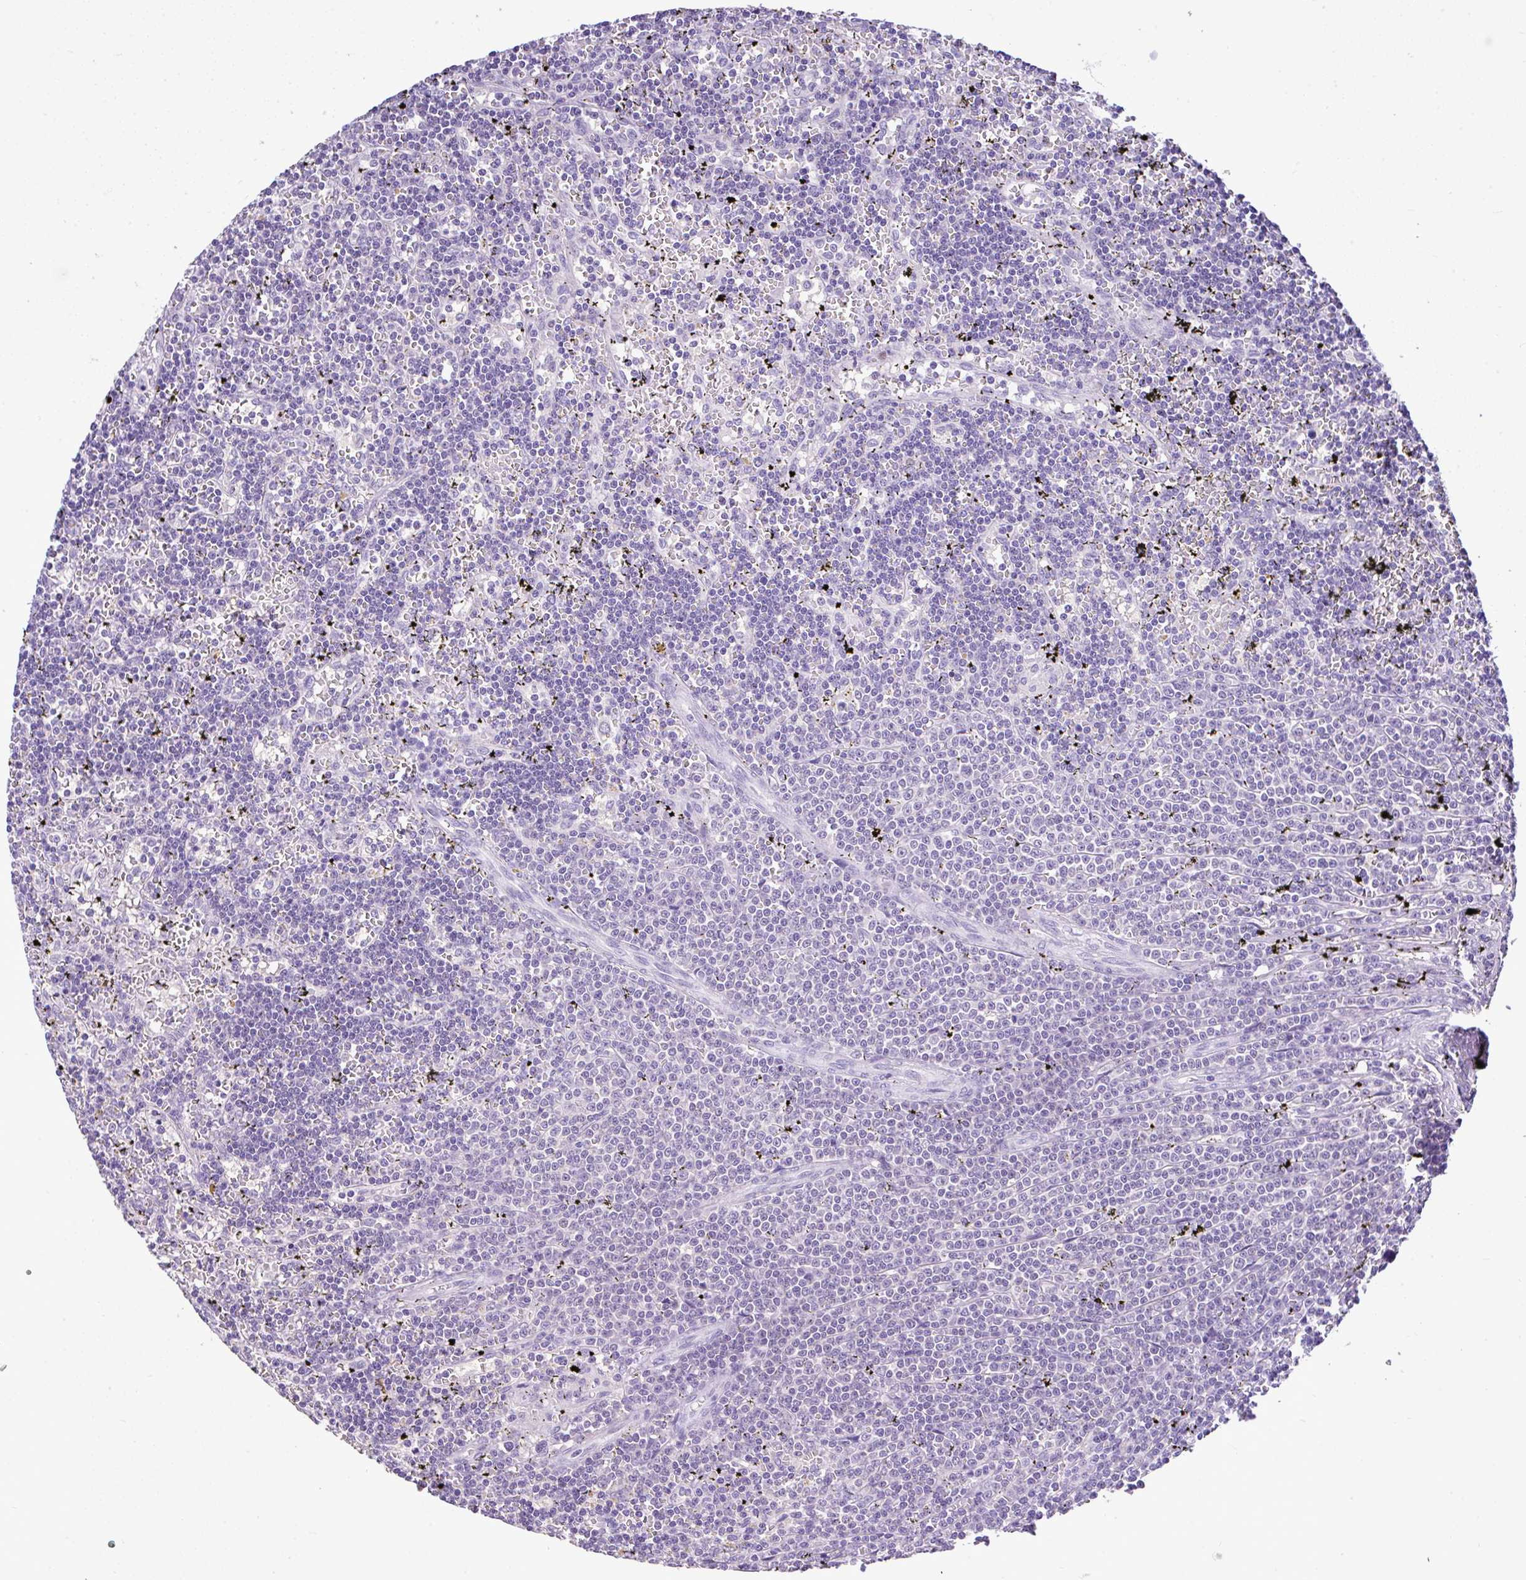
{"staining": {"intensity": "negative", "quantity": "none", "location": "none"}, "tissue": "lymphoma", "cell_type": "Tumor cells", "image_type": "cancer", "snomed": [{"axis": "morphology", "description": "Malignant lymphoma, non-Hodgkin's type, Low grade"}, {"axis": "topography", "description": "Spleen"}], "caption": "Immunohistochemistry micrograph of neoplastic tissue: low-grade malignant lymphoma, non-Hodgkin's type stained with DAB (3,3'-diaminobenzidine) demonstrates no significant protein expression in tumor cells. (Brightfield microscopy of DAB IHC at high magnification).", "gene": "CTU1", "patient": {"sex": "male", "age": 60}}